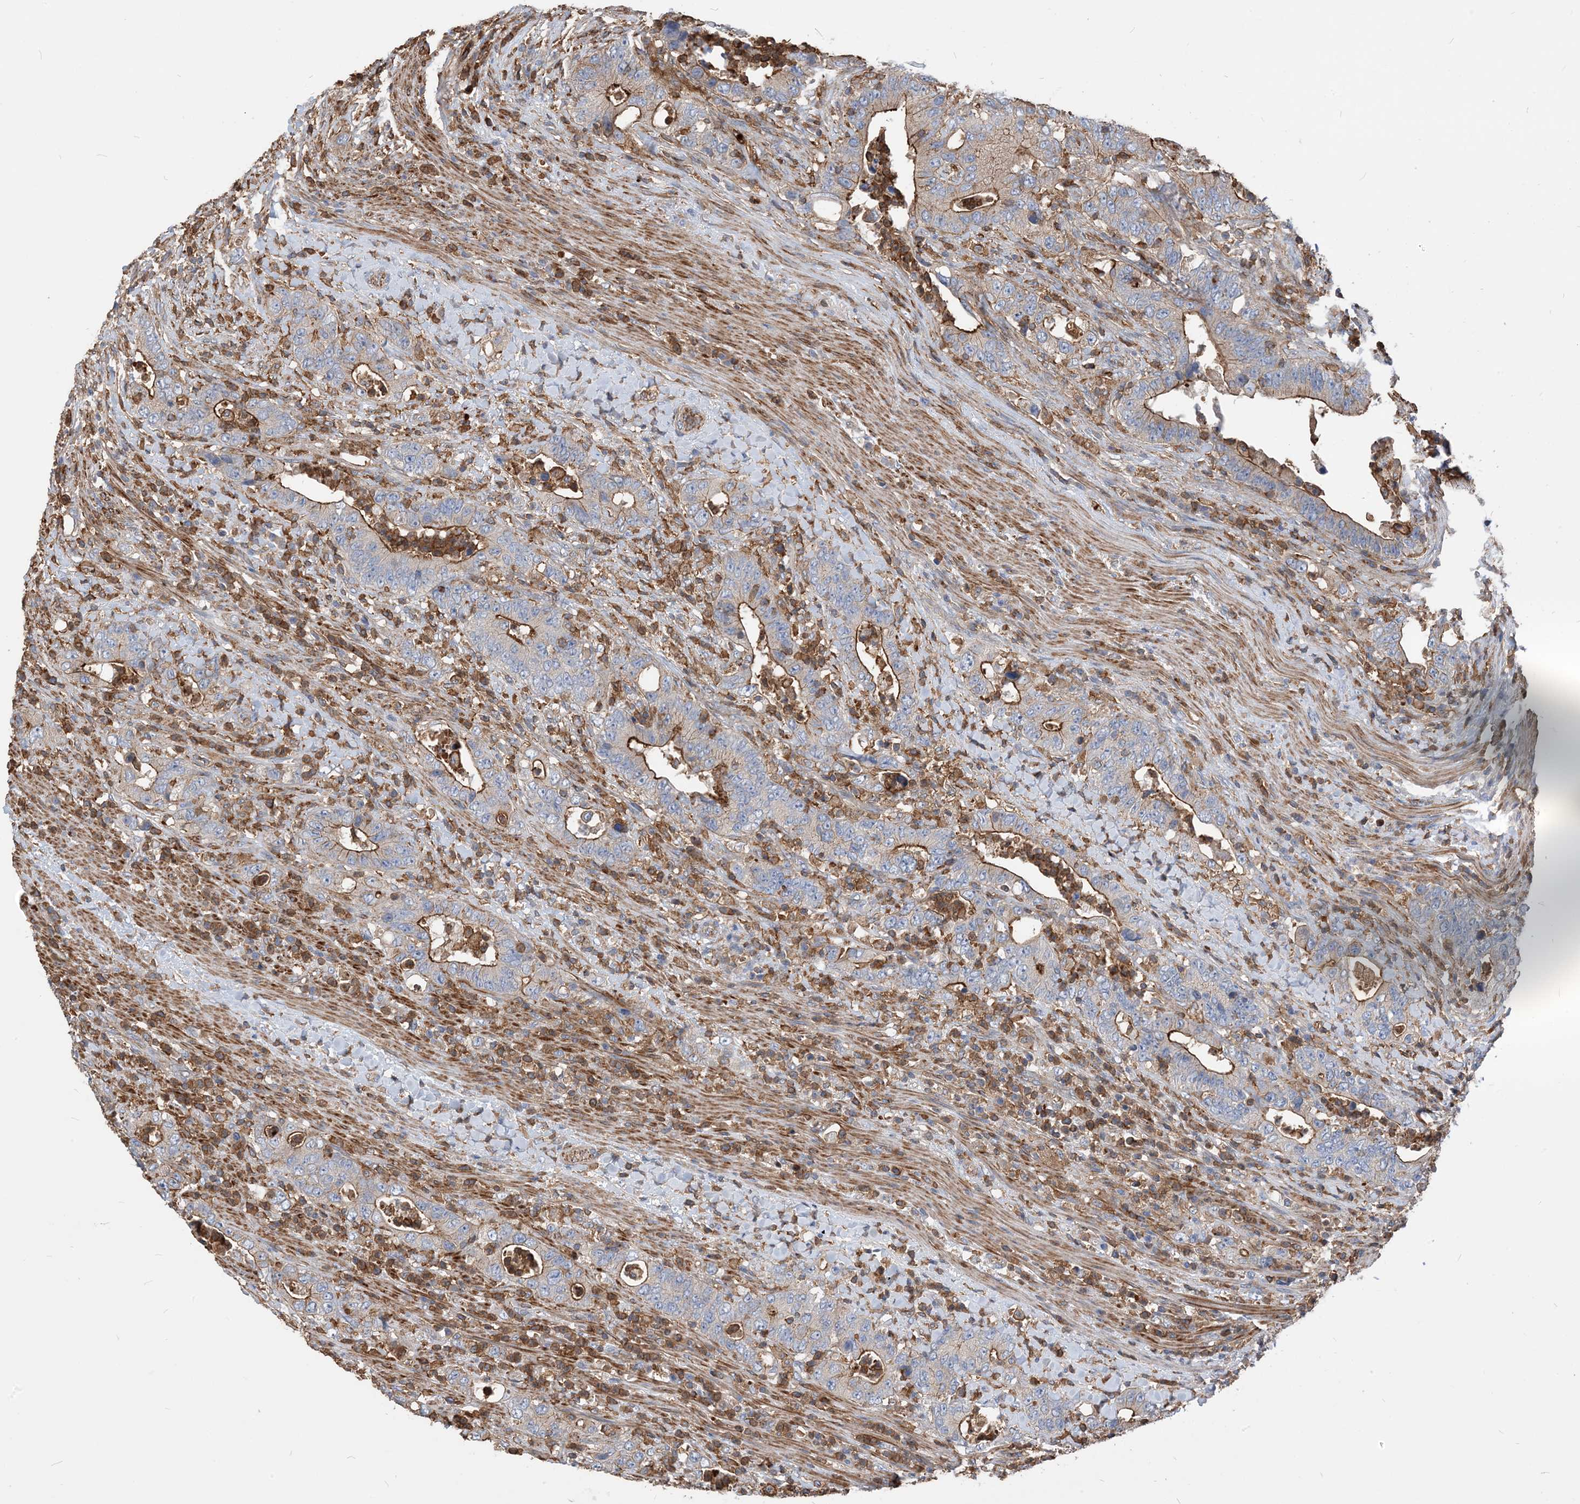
{"staining": {"intensity": "weak", "quantity": "<25%", "location": "cytoplasmic/membranous"}, "tissue": "colorectal cancer", "cell_type": "Tumor cells", "image_type": "cancer", "snomed": [{"axis": "morphology", "description": "Adenocarcinoma, NOS"}, {"axis": "topography", "description": "Colon"}], "caption": "Adenocarcinoma (colorectal) was stained to show a protein in brown. There is no significant staining in tumor cells.", "gene": "PARVG", "patient": {"sex": "female", "age": 75}}